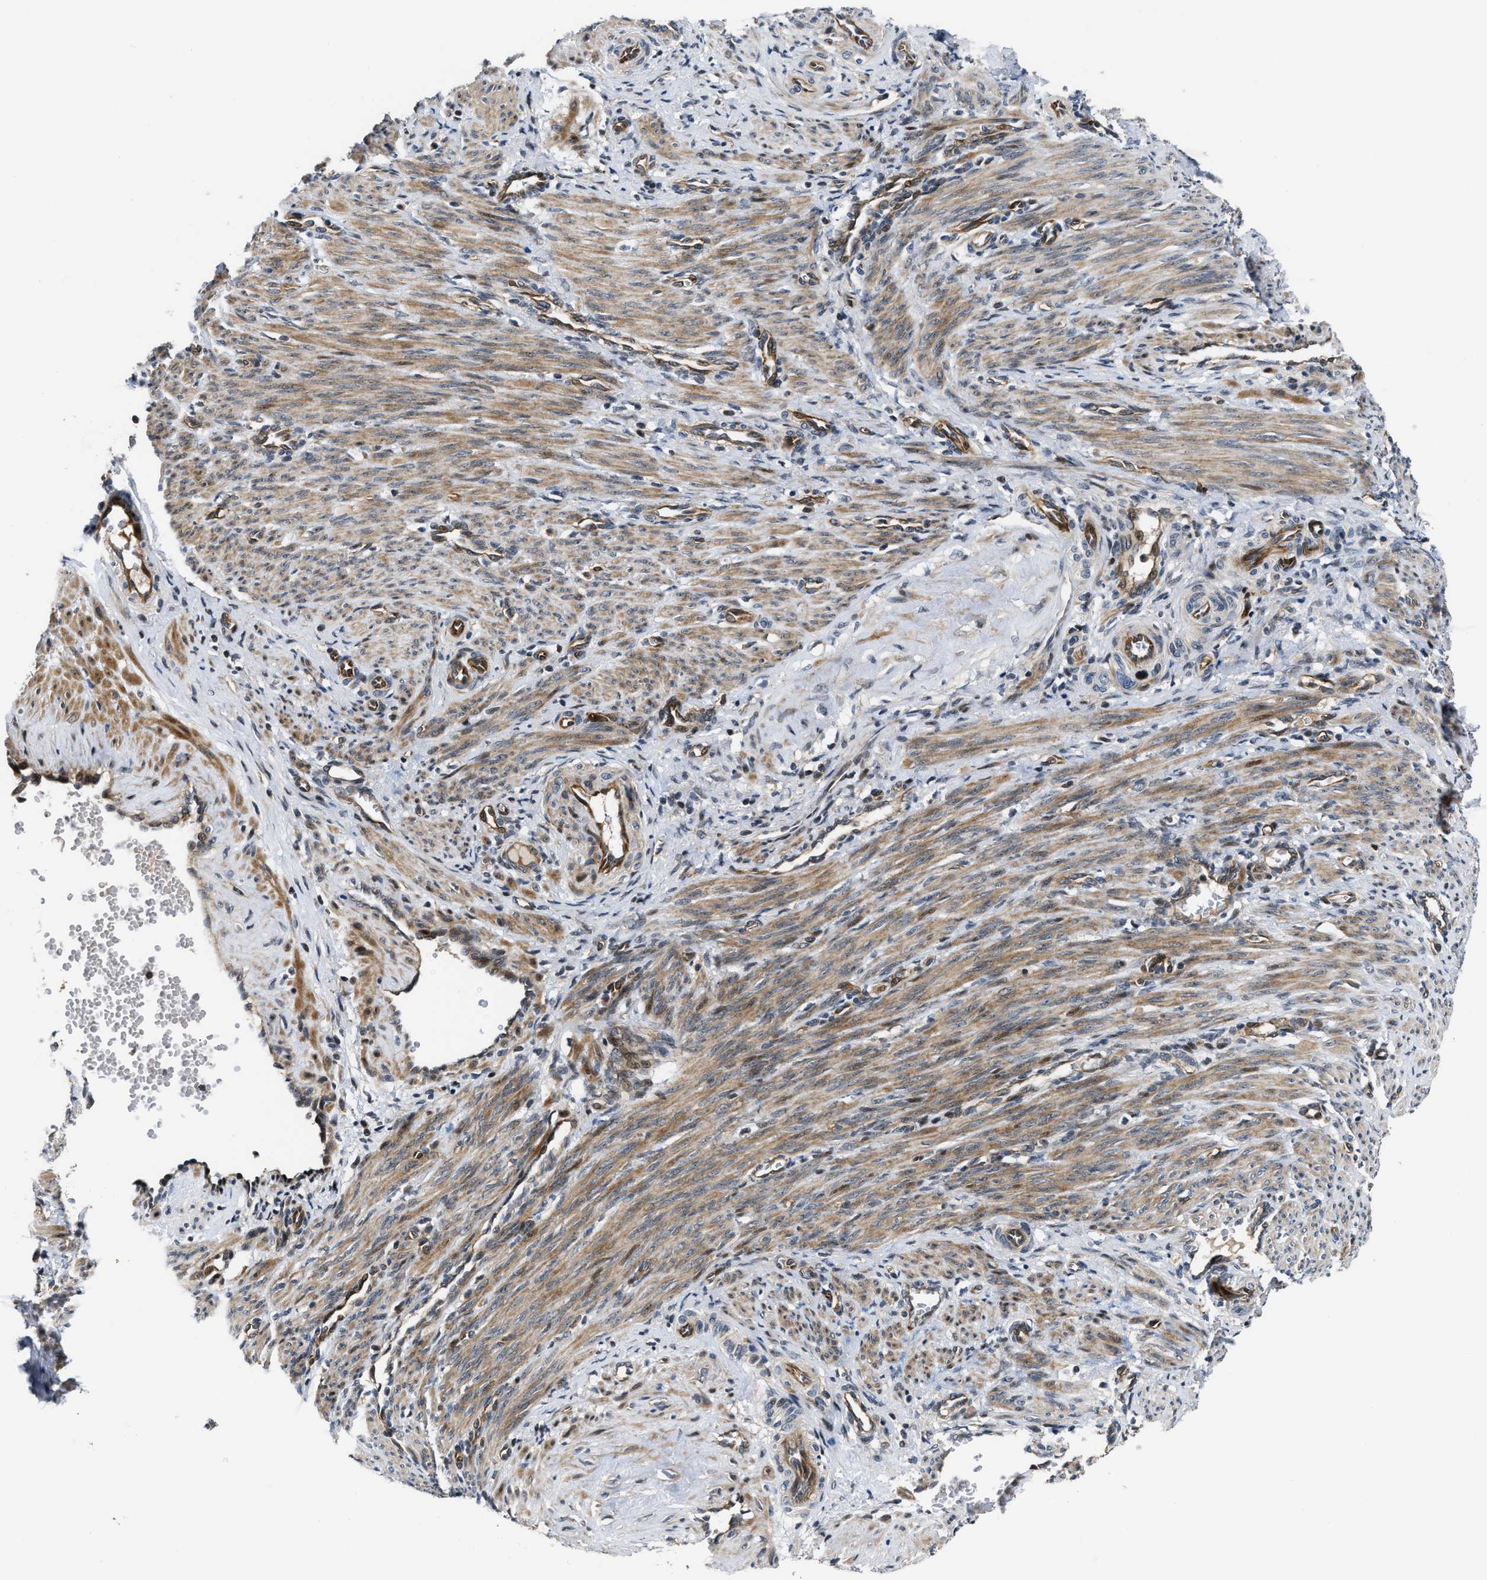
{"staining": {"intensity": "moderate", "quantity": ">75%", "location": "cytoplasmic/membranous"}, "tissue": "smooth muscle", "cell_type": "Smooth muscle cells", "image_type": "normal", "snomed": [{"axis": "morphology", "description": "Normal tissue, NOS"}, {"axis": "topography", "description": "Endometrium"}], "caption": "There is medium levels of moderate cytoplasmic/membranous expression in smooth muscle cells of benign smooth muscle, as demonstrated by immunohistochemical staining (brown color).", "gene": "ALDH3A2", "patient": {"sex": "female", "age": 33}}